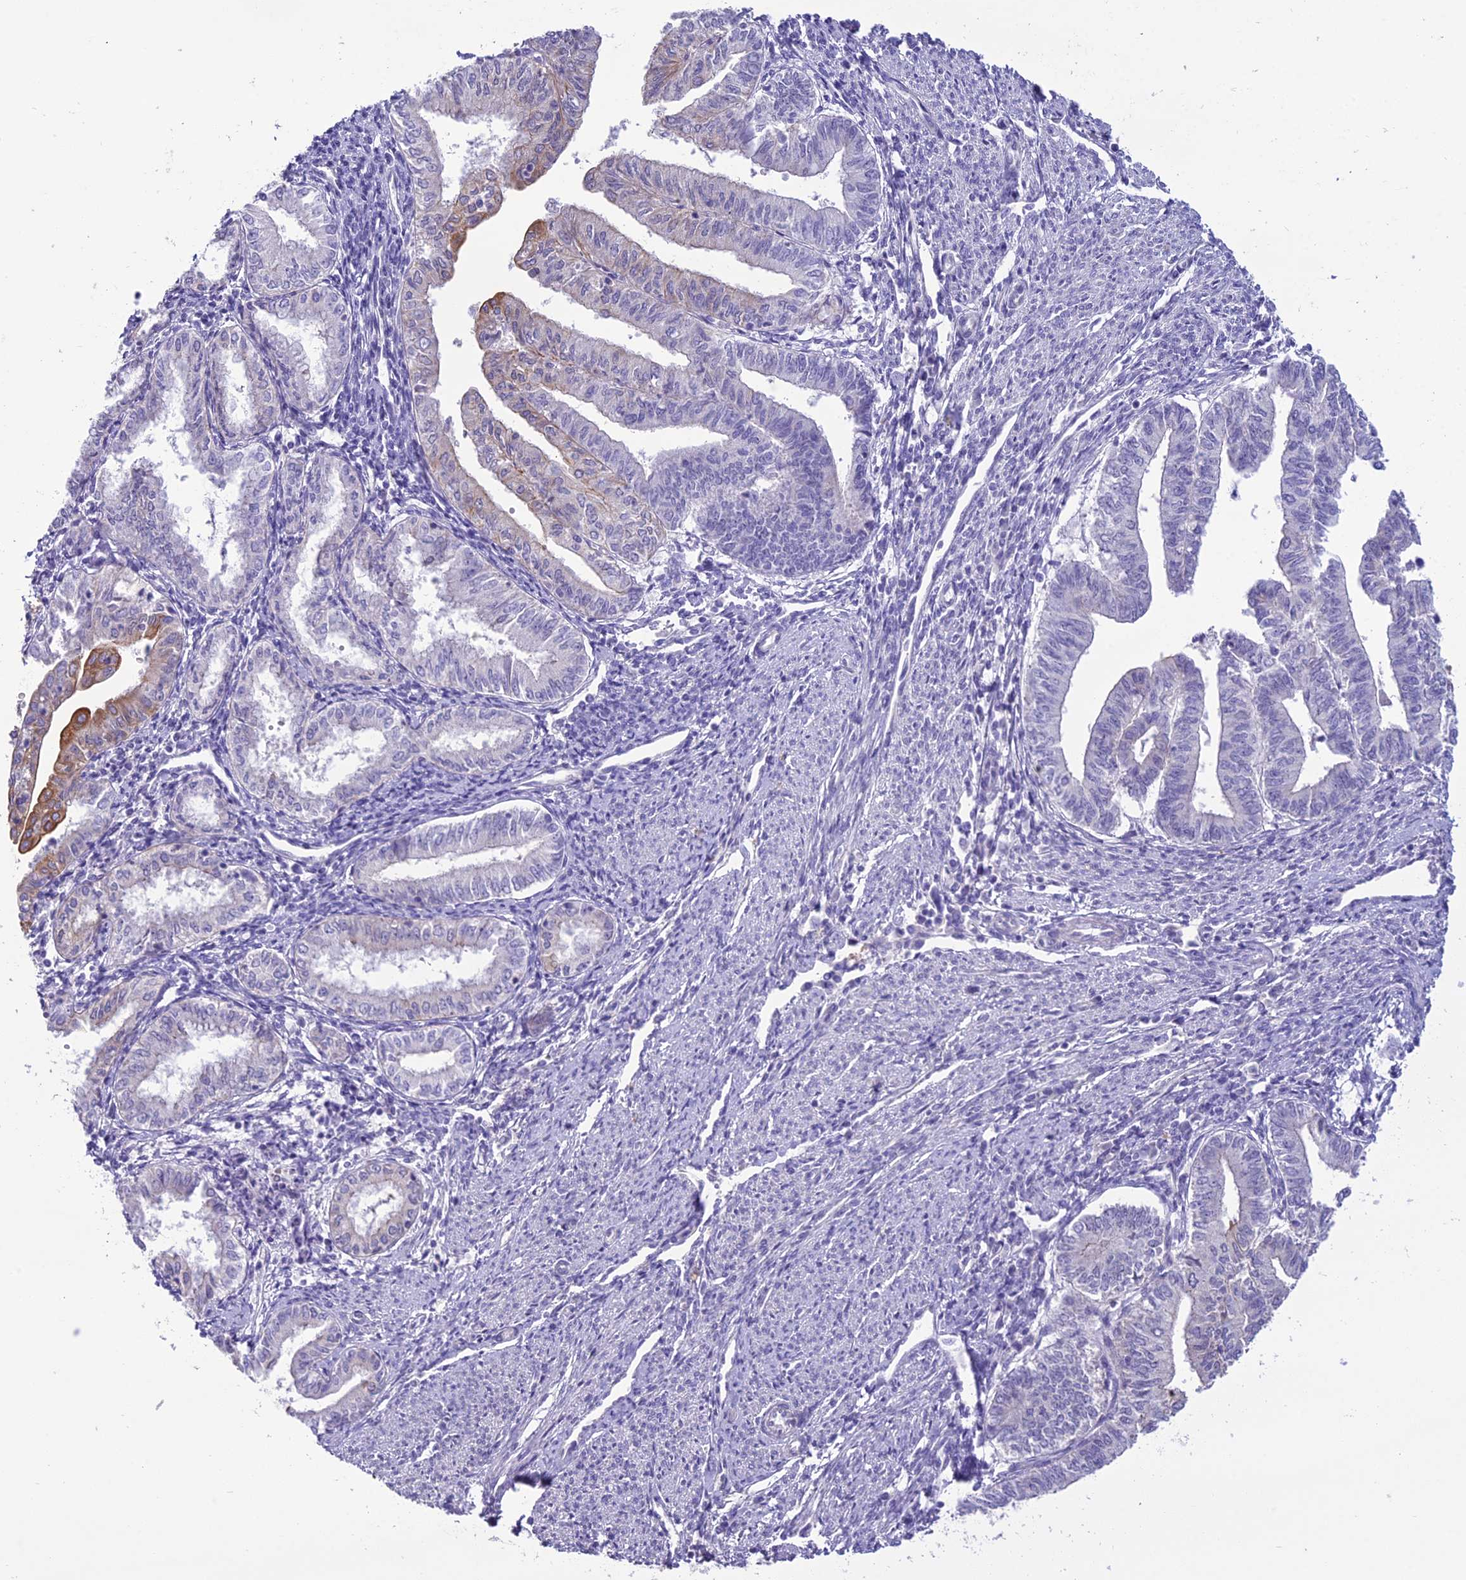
{"staining": {"intensity": "moderate", "quantity": "<25%", "location": "cytoplasmic/membranous"}, "tissue": "endometrial cancer", "cell_type": "Tumor cells", "image_type": "cancer", "snomed": [{"axis": "morphology", "description": "Adenocarcinoma, NOS"}, {"axis": "topography", "description": "Endometrium"}], "caption": "This is an image of immunohistochemistry (IHC) staining of adenocarcinoma (endometrial), which shows moderate expression in the cytoplasmic/membranous of tumor cells.", "gene": "SCRT1", "patient": {"sex": "female", "age": 66}}